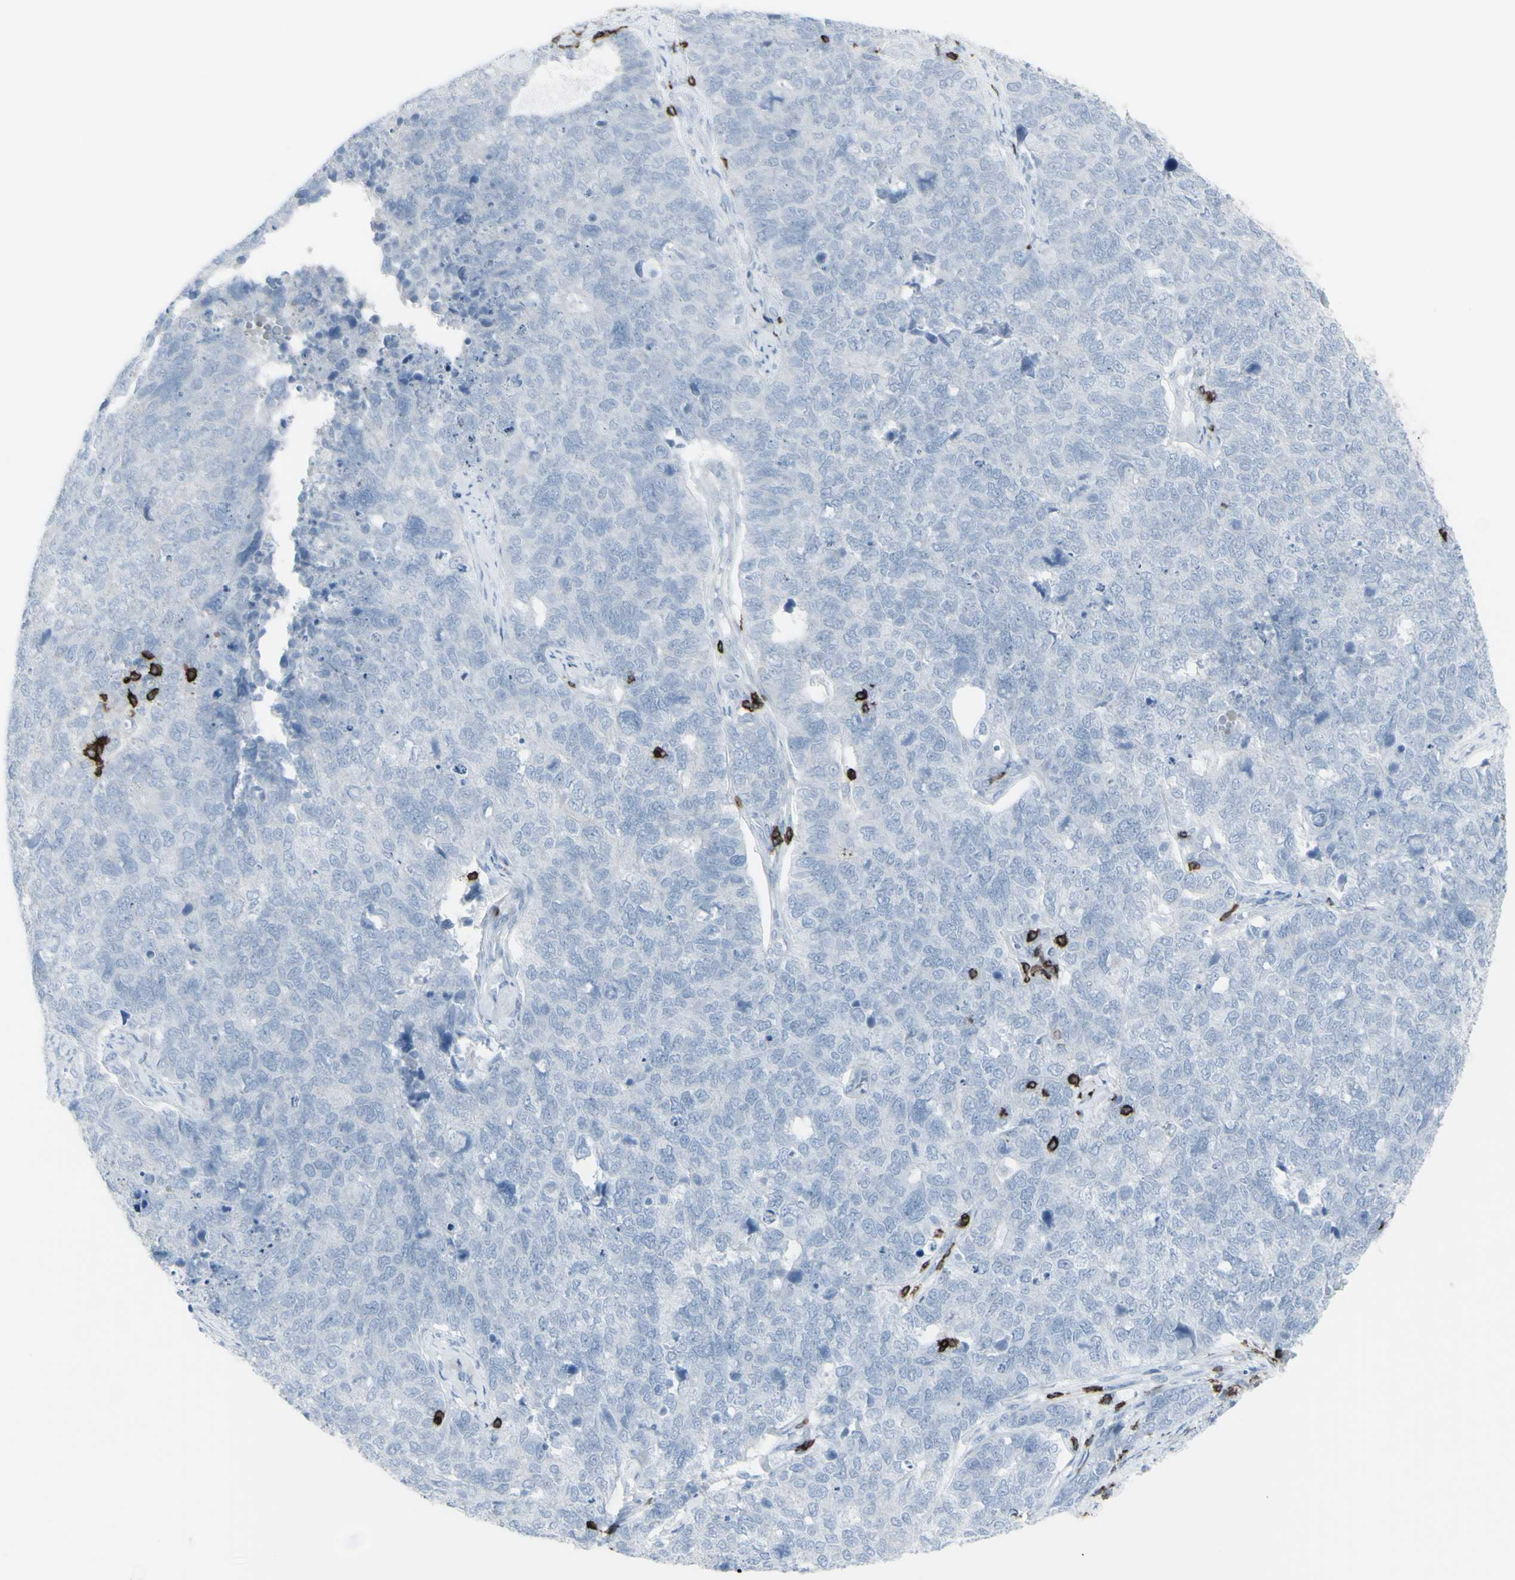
{"staining": {"intensity": "negative", "quantity": "none", "location": "none"}, "tissue": "cervical cancer", "cell_type": "Tumor cells", "image_type": "cancer", "snomed": [{"axis": "morphology", "description": "Squamous cell carcinoma, NOS"}, {"axis": "topography", "description": "Cervix"}], "caption": "Immunohistochemistry (IHC) histopathology image of neoplastic tissue: human cervical cancer (squamous cell carcinoma) stained with DAB (3,3'-diaminobenzidine) reveals no significant protein positivity in tumor cells. (DAB (3,3'-diaminobenzidine) IHC with hematoxylin counter stain).", "gene": "CD247", "patient": {"sex": "female", "age": 63}}